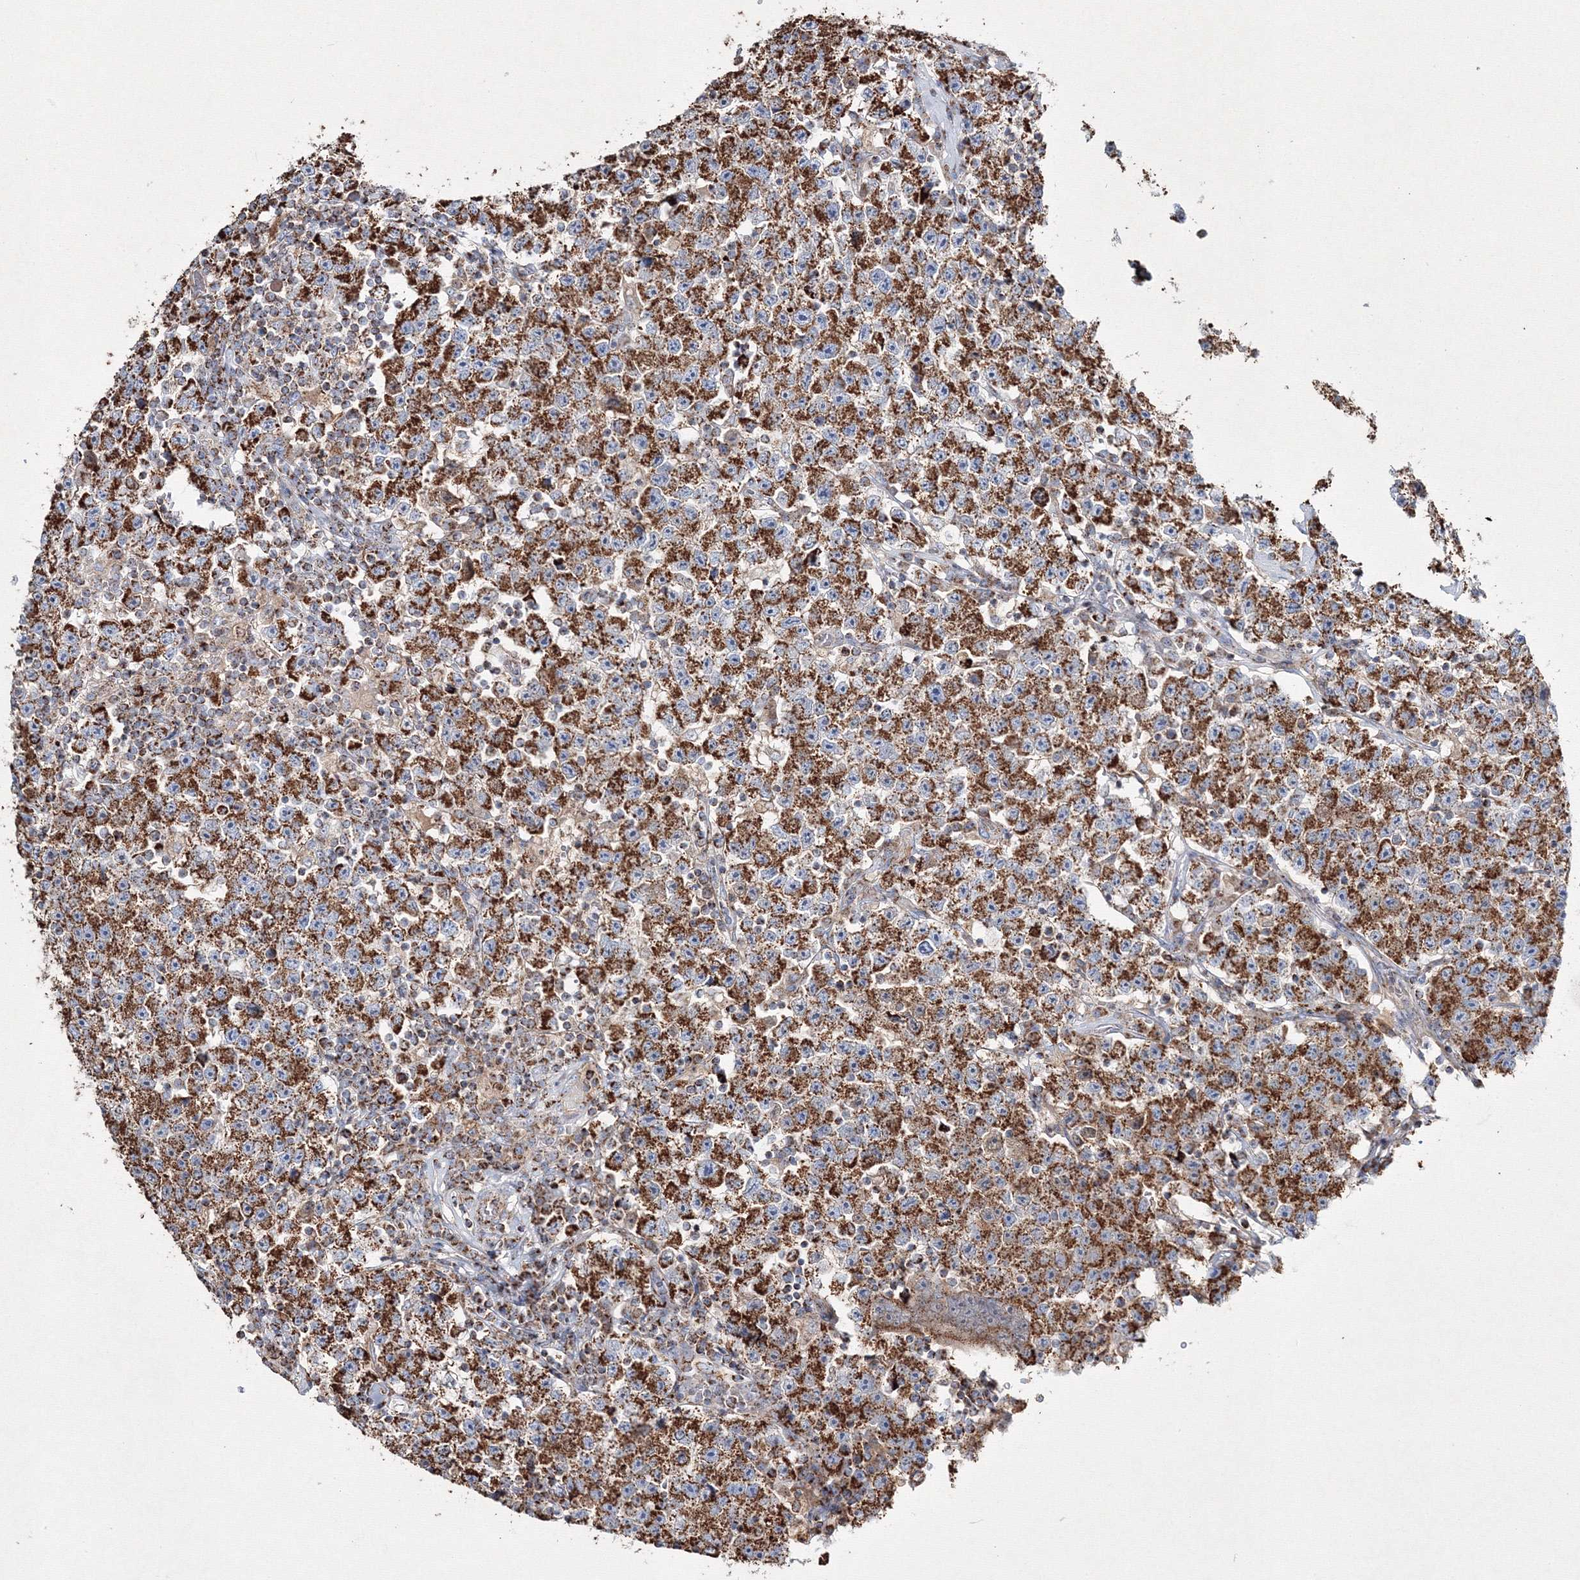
{"staining": {"intensity": "moderate", "quantity": ">75%", "location": "cytoplasmic/membranous"}, "tissue": "testis cancer", "cell_type": "Tumor cells", "image_type": "cancer", "snomed": [{"axis": "morphology", "description": "Seminoma, NOS"}, {"axis": "topography", "description": "Testis"}], "caption": "This image displays IHC staining of human seminoma (testis), with medium moderate cytoplasmic/membranous expression in approximately >75% of tumor cells.", "gene": "IGSF9", "patient": {"sex": "male", "age": 22}}